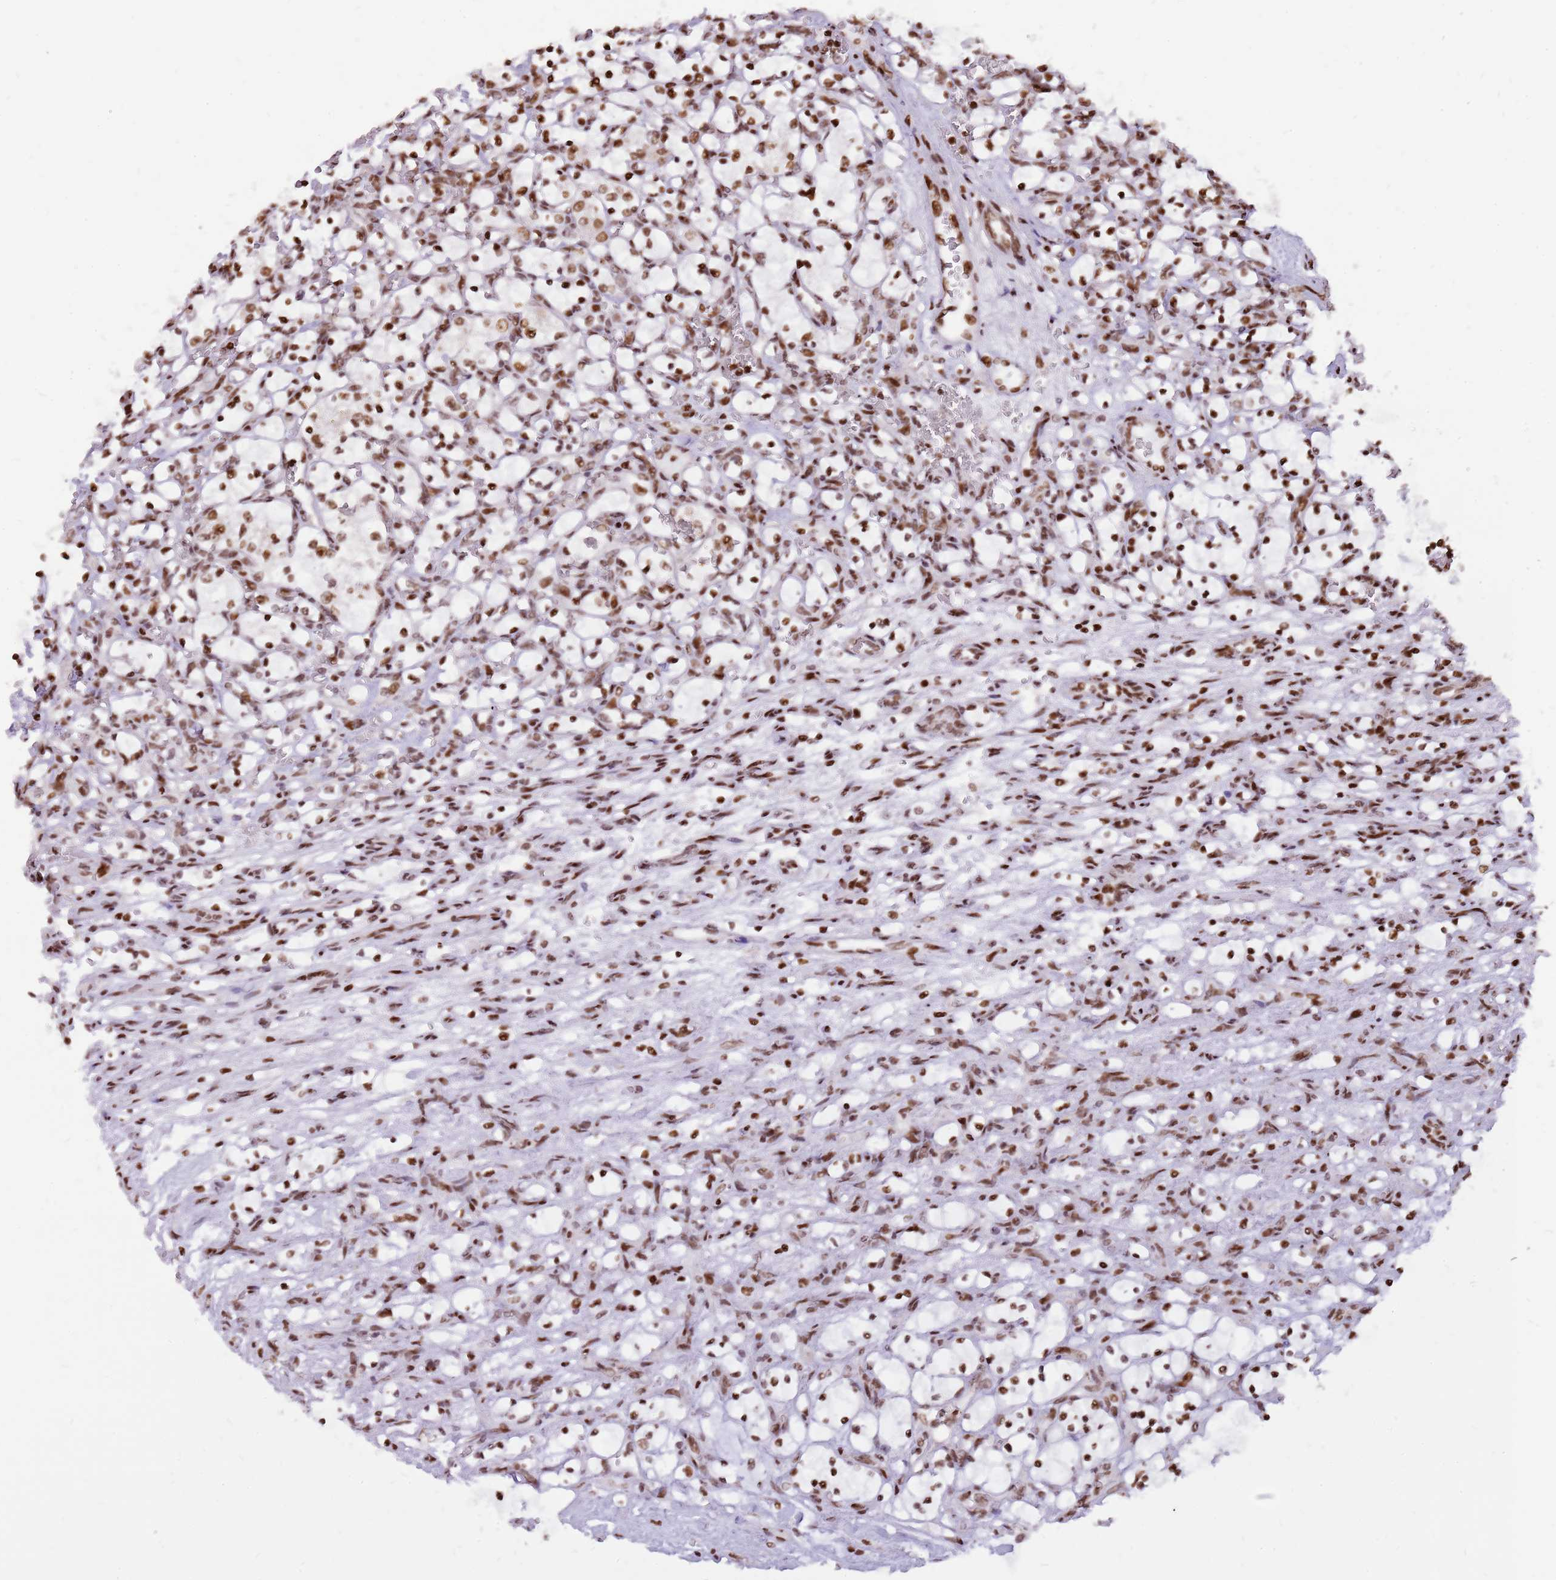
{"staining": {"intensity": "strong", "quantity": ">75%", "location": "nuclear"}, "tissue": "renal cancer", "cell_type": "Tumor cells", "image_type": "cancer", "snomed": [{"axis": "morphology", "description": "Adenocarcinoma, NOS"}, {"axis": "topography", "description": "Kidney"}], "caption": "Strong nuclear expression for a protein is present in about >75% of tumor cells of renal adenocarcinoma using immunohistochemistry (IHC).", "gene": "WASHC4", "patient": {"sex": "female", "age": 69}}